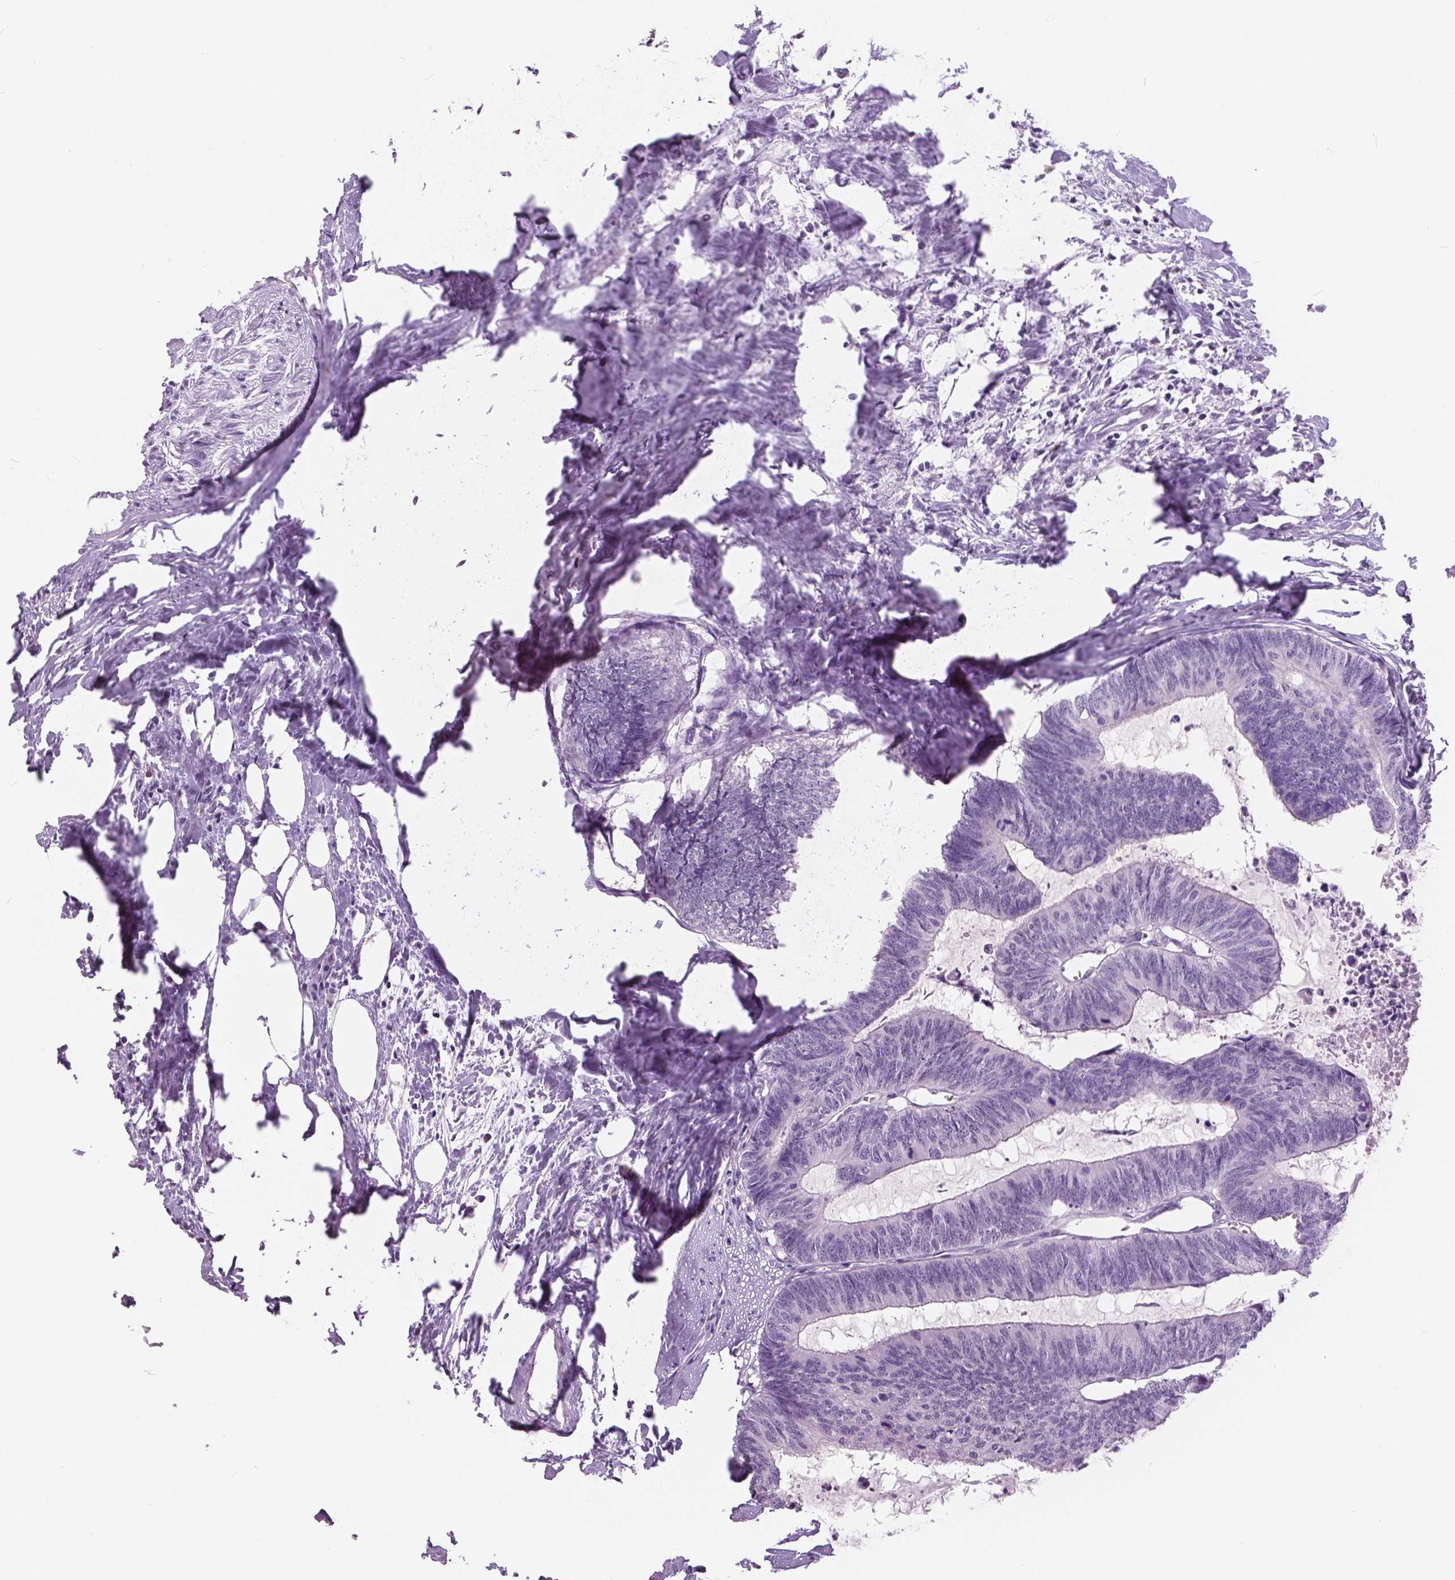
{"staining": {"intensity": "negative", "quantity": "none", "location": "none"}, "tissue": "colorectal cancer", "cell_type": "Tumor cells", "image_type": "cancer", "snomed": [{"axis": "morphology", "description": "Adenocarcinoma, NOS"}, {"axis": "topography", "description": "Colon"}, {"axis": "topography", "description": "Rectum"}], "caption": "The photomicrograph demonstrates no staining of tumor cells in colorectal cancer.", "gene": "MYOM1", "patient": {"sex": "male", "age": 57}}